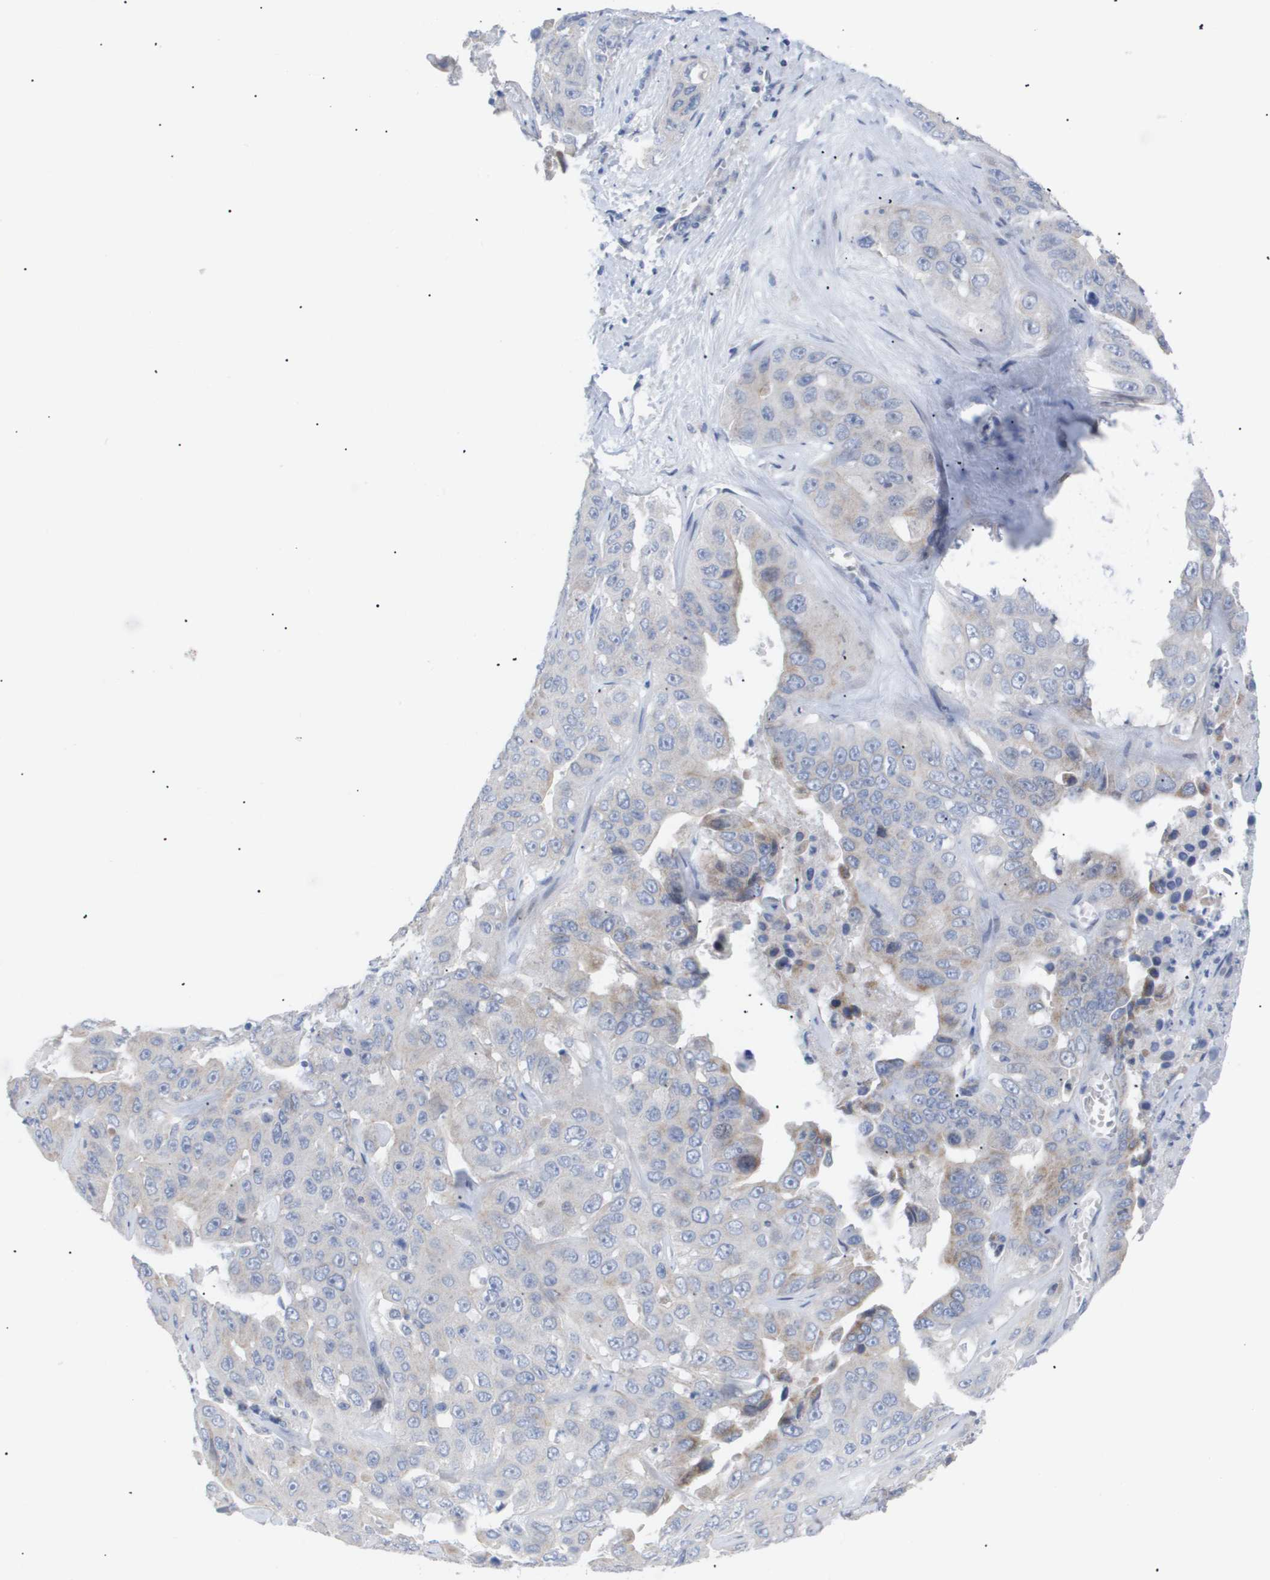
{"staining": {"intensity": "negative", "quantity": "none", "location": "none"}, "tissue": "liver cancer", "cell_type": "Tumor cells", "image_type": "cancer", "snomed": [{"axis": "morphology", "description": "Cholangiocarcinoma"}, {"axis": "topography", "description": "Liver"}], "caption": "This is an IHC photomicrograph of liver cancer (cholangiocarcinoma). There is no expression in tumor cells.", "gene": "CAV3", "patient": {"sex": "female", "age": 52}}